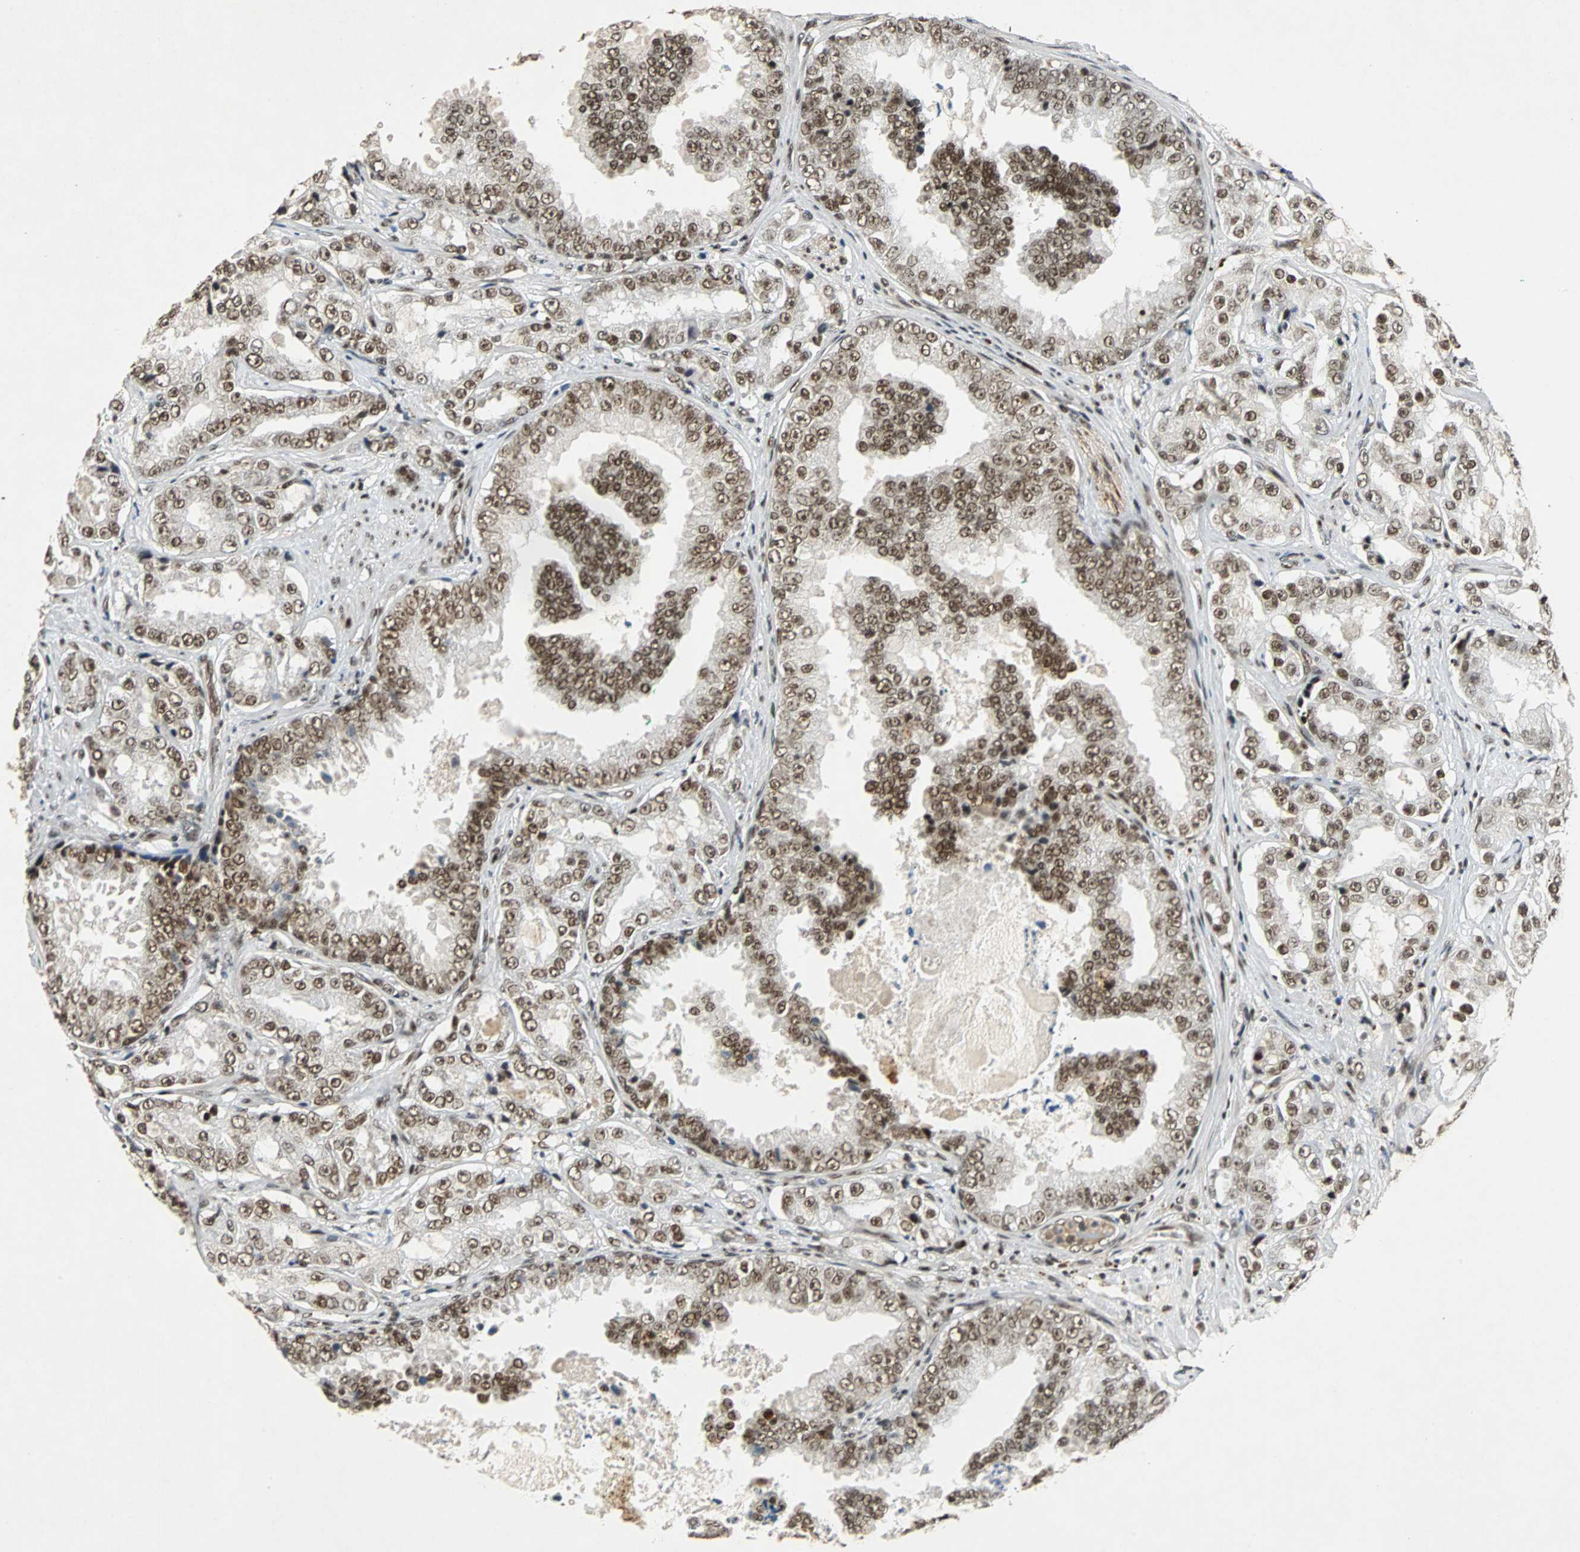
{"staining": {"intensity": "moderate", "quantity": ">75%", "location": "nuclear"}, "tissue": "prostate cancer", "cell_type": "Tumor cells", "image_type": "cancer", "snomed": [{"axis": "morphology", "description": "Adenocarcinoma, High grade"}, {"axis": "topography", "description": "Prostate"}], "caption": "The histopathology image reveals staining of prostate cancer (adenocarcinoma (high-grade)), revealing moderate nuclear protein expression (brown color) within tumor cells.", "gene": "TAF5", "patient": {"sex": "male", "age": 73}}